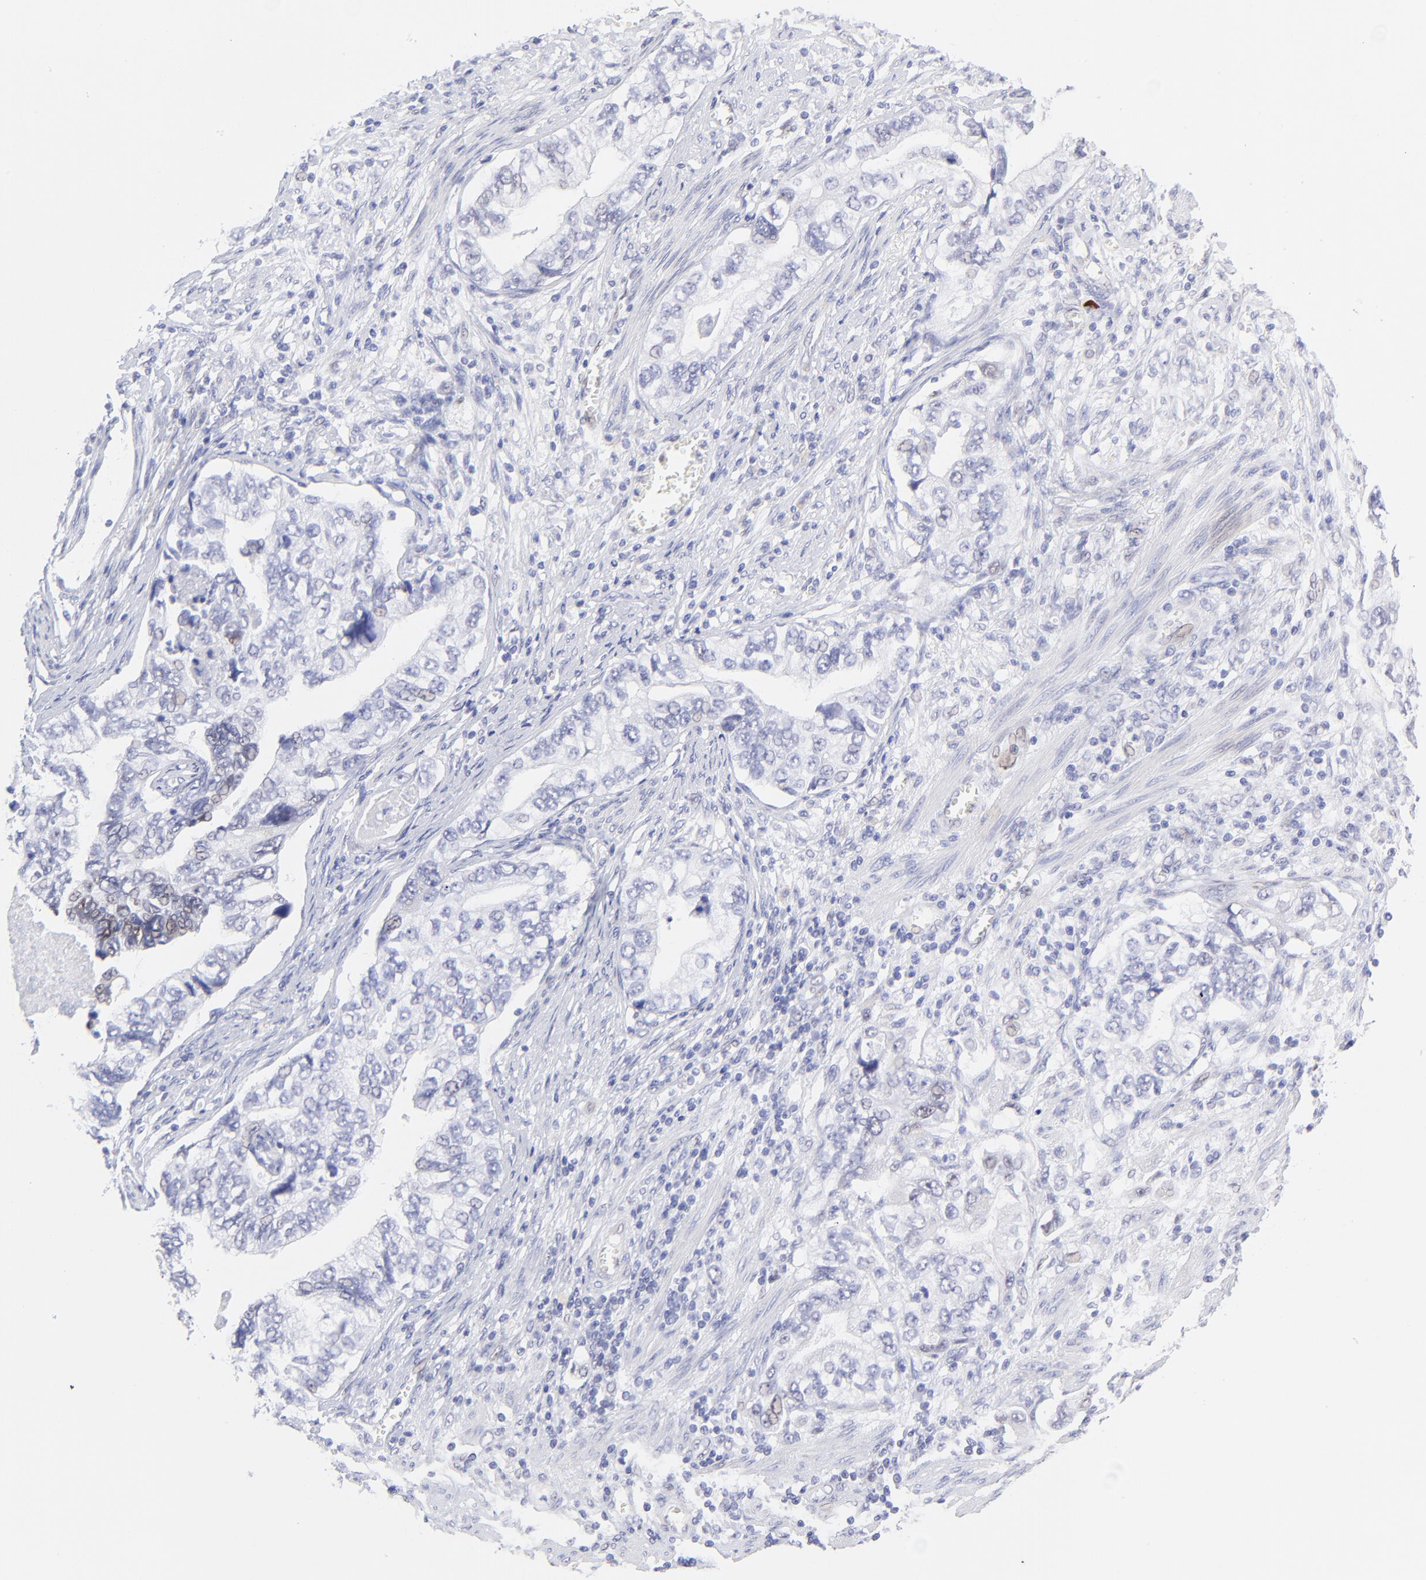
{"staining": {"intensity": "negative", "quantity": "none", "location": "none"}, "tissue": "stomach cancer", "cell_type": "Tumor cells", "image_type": "cancer", "snomed": [{"axis": "morphology", "description": "Adenocarcinoma, NOS"}, {"axis": "topography", "description": "Pancreas"}, {"axis": "topography", "description": "Stomach, upper"}], "caption": "Tumor cells are negative for protein expression in human stomach cancer (adenocarcinoma). (Stains: DAB IHC with hematoxylin counter stain, Microscopy: brightfield microscopy at high magnification).", "gene": "KLF4", "patient": {"sex": "male", "age": 77}}